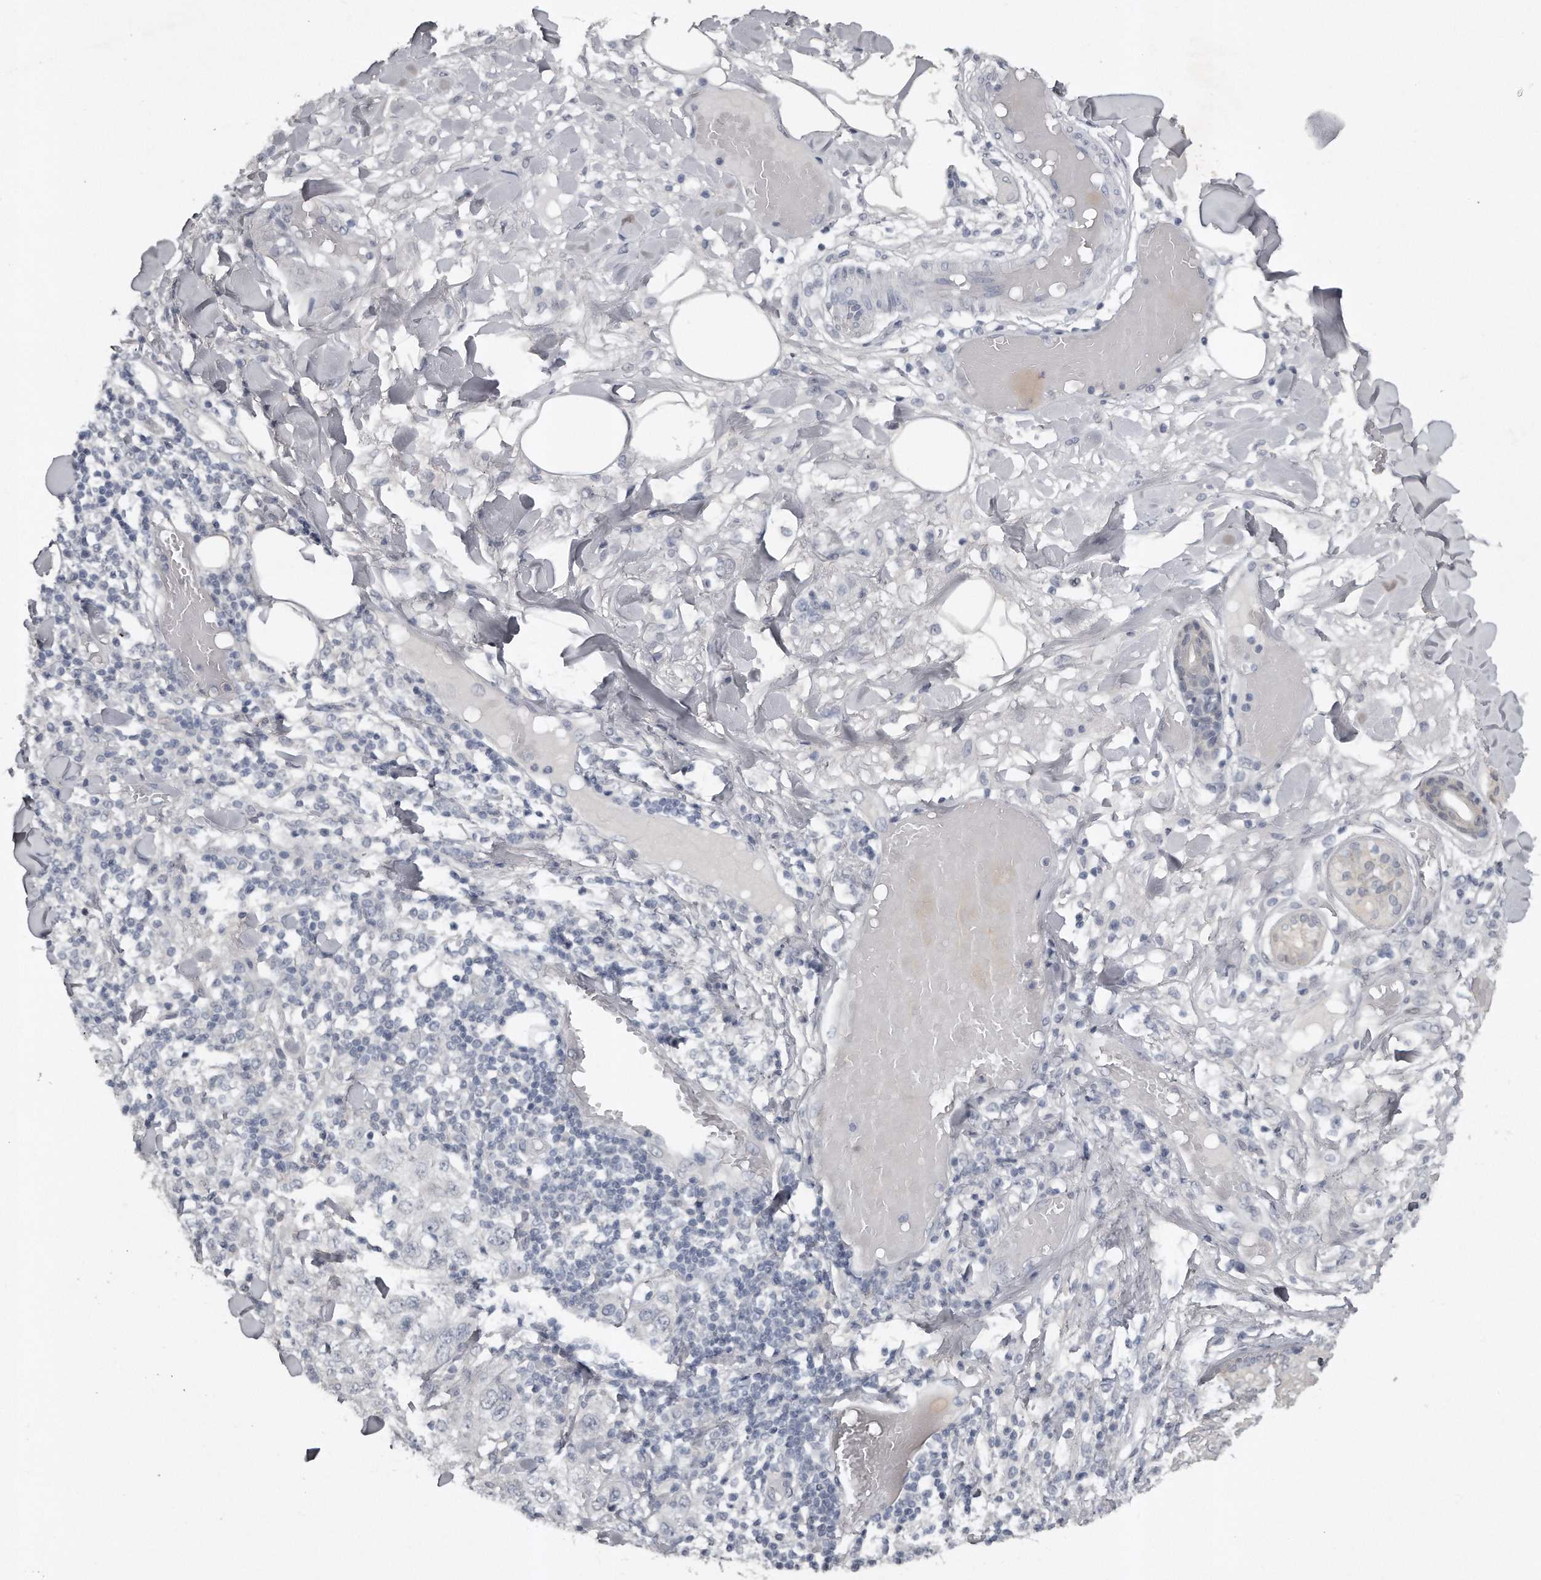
{"staining": {"intensity": "negative", "quantity": "none", "location": "none"}, "tissue": "skin cancer", "cell_type": "Tumor cells", "image_type": "cancer", "snomed": [{"axis": "morphology", "description": "Squamous cell carcinoma, NOS"}, {"axis": "topography", "description": "Skin"}], "caption": "Tumor cells show no significant expression in skin cancer.", "gene": "GGCT", "patient": {"sex": "female", "age": 88}}